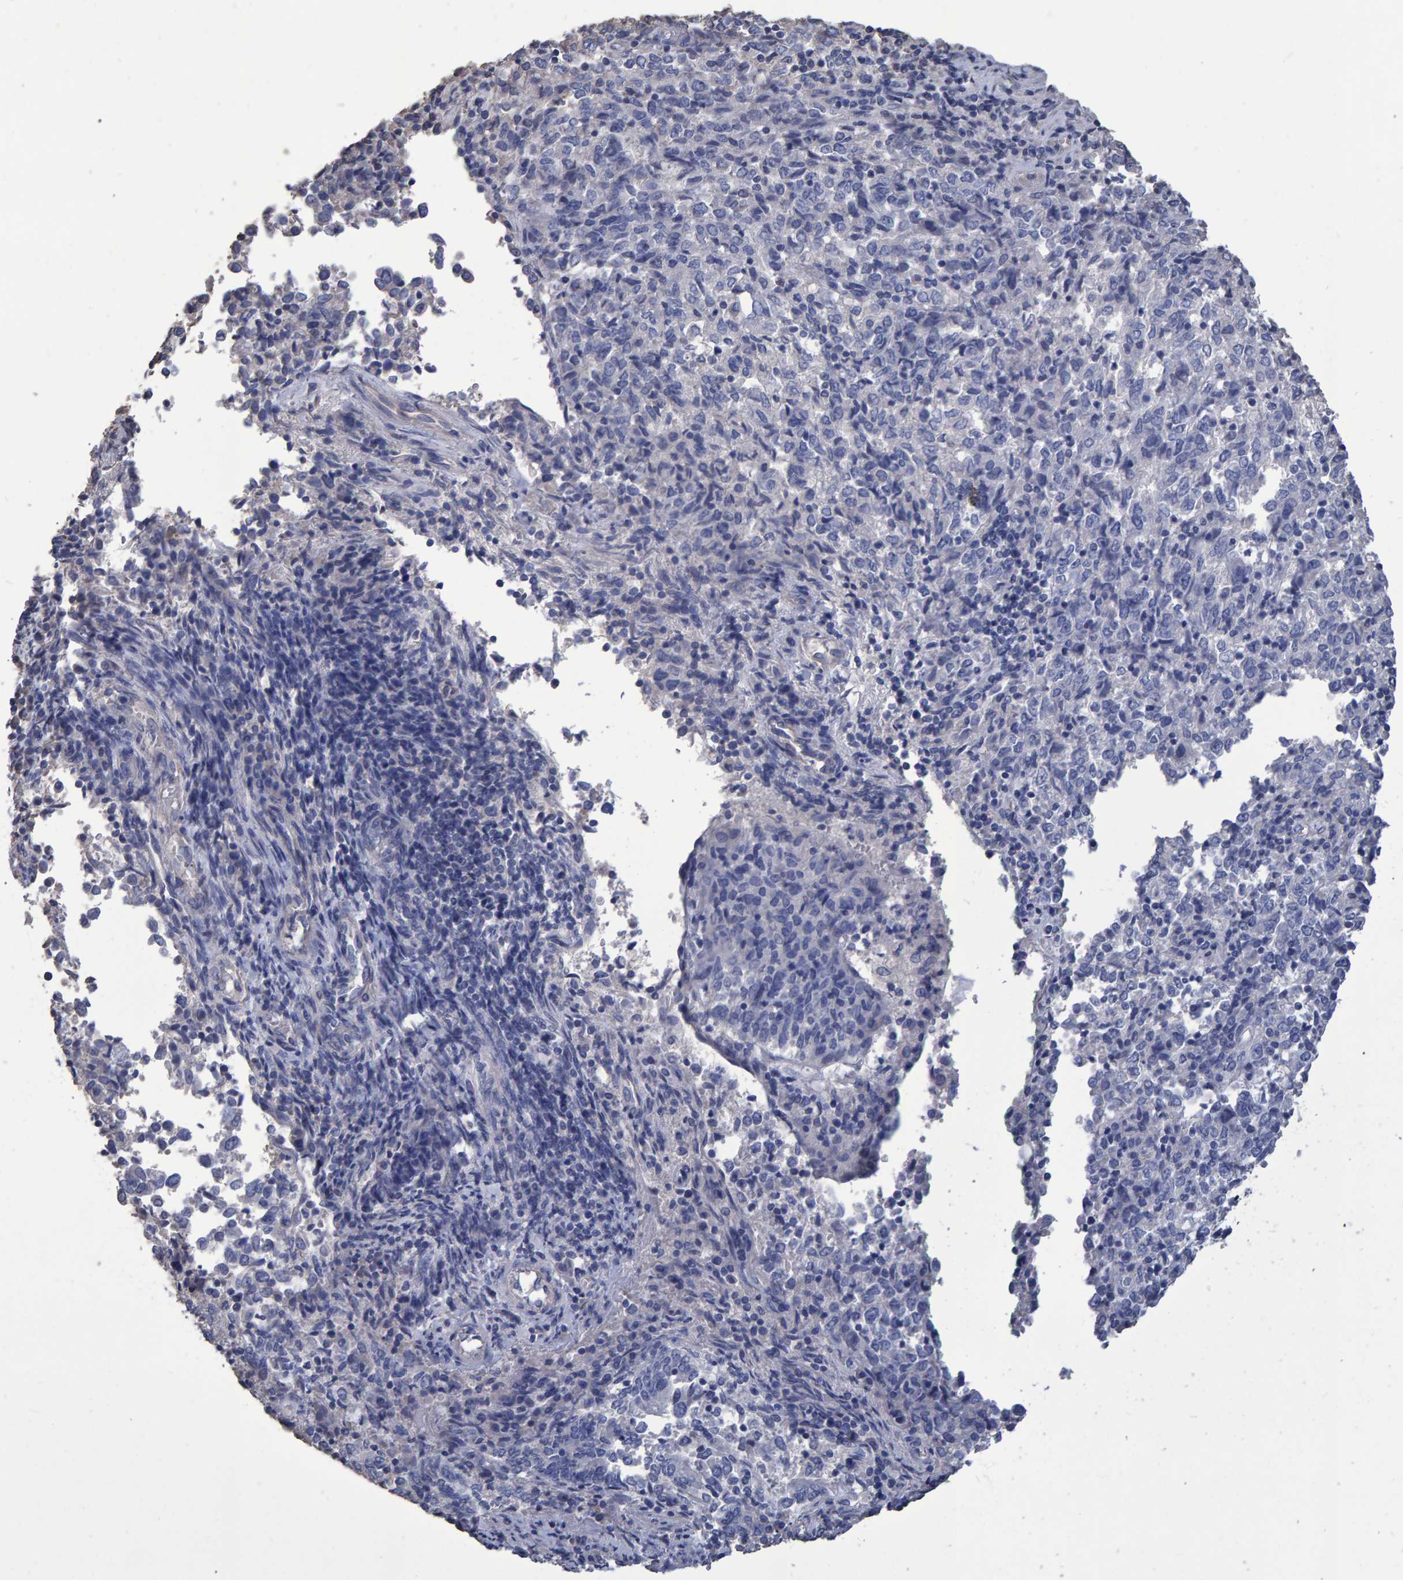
{"staining": {"intensity": "negative", "quantity": "none", "location": "none"}, "tissue": "endometrial cancer", "cell_type": "Tumor cells", "image_type": "cancer", "snomed": [{"axis": "morphology", "description": "Adenocarcinoma, NOS"}, {"axis": "topography", "description": "Endometrium"}], "caption": "Human adenocarcinoma (endometrial) stained for a protein using IHC reveals no expression in tumor cells.", "gene": "HEMGN", "patient": {"sex": "female", "age": 80}}